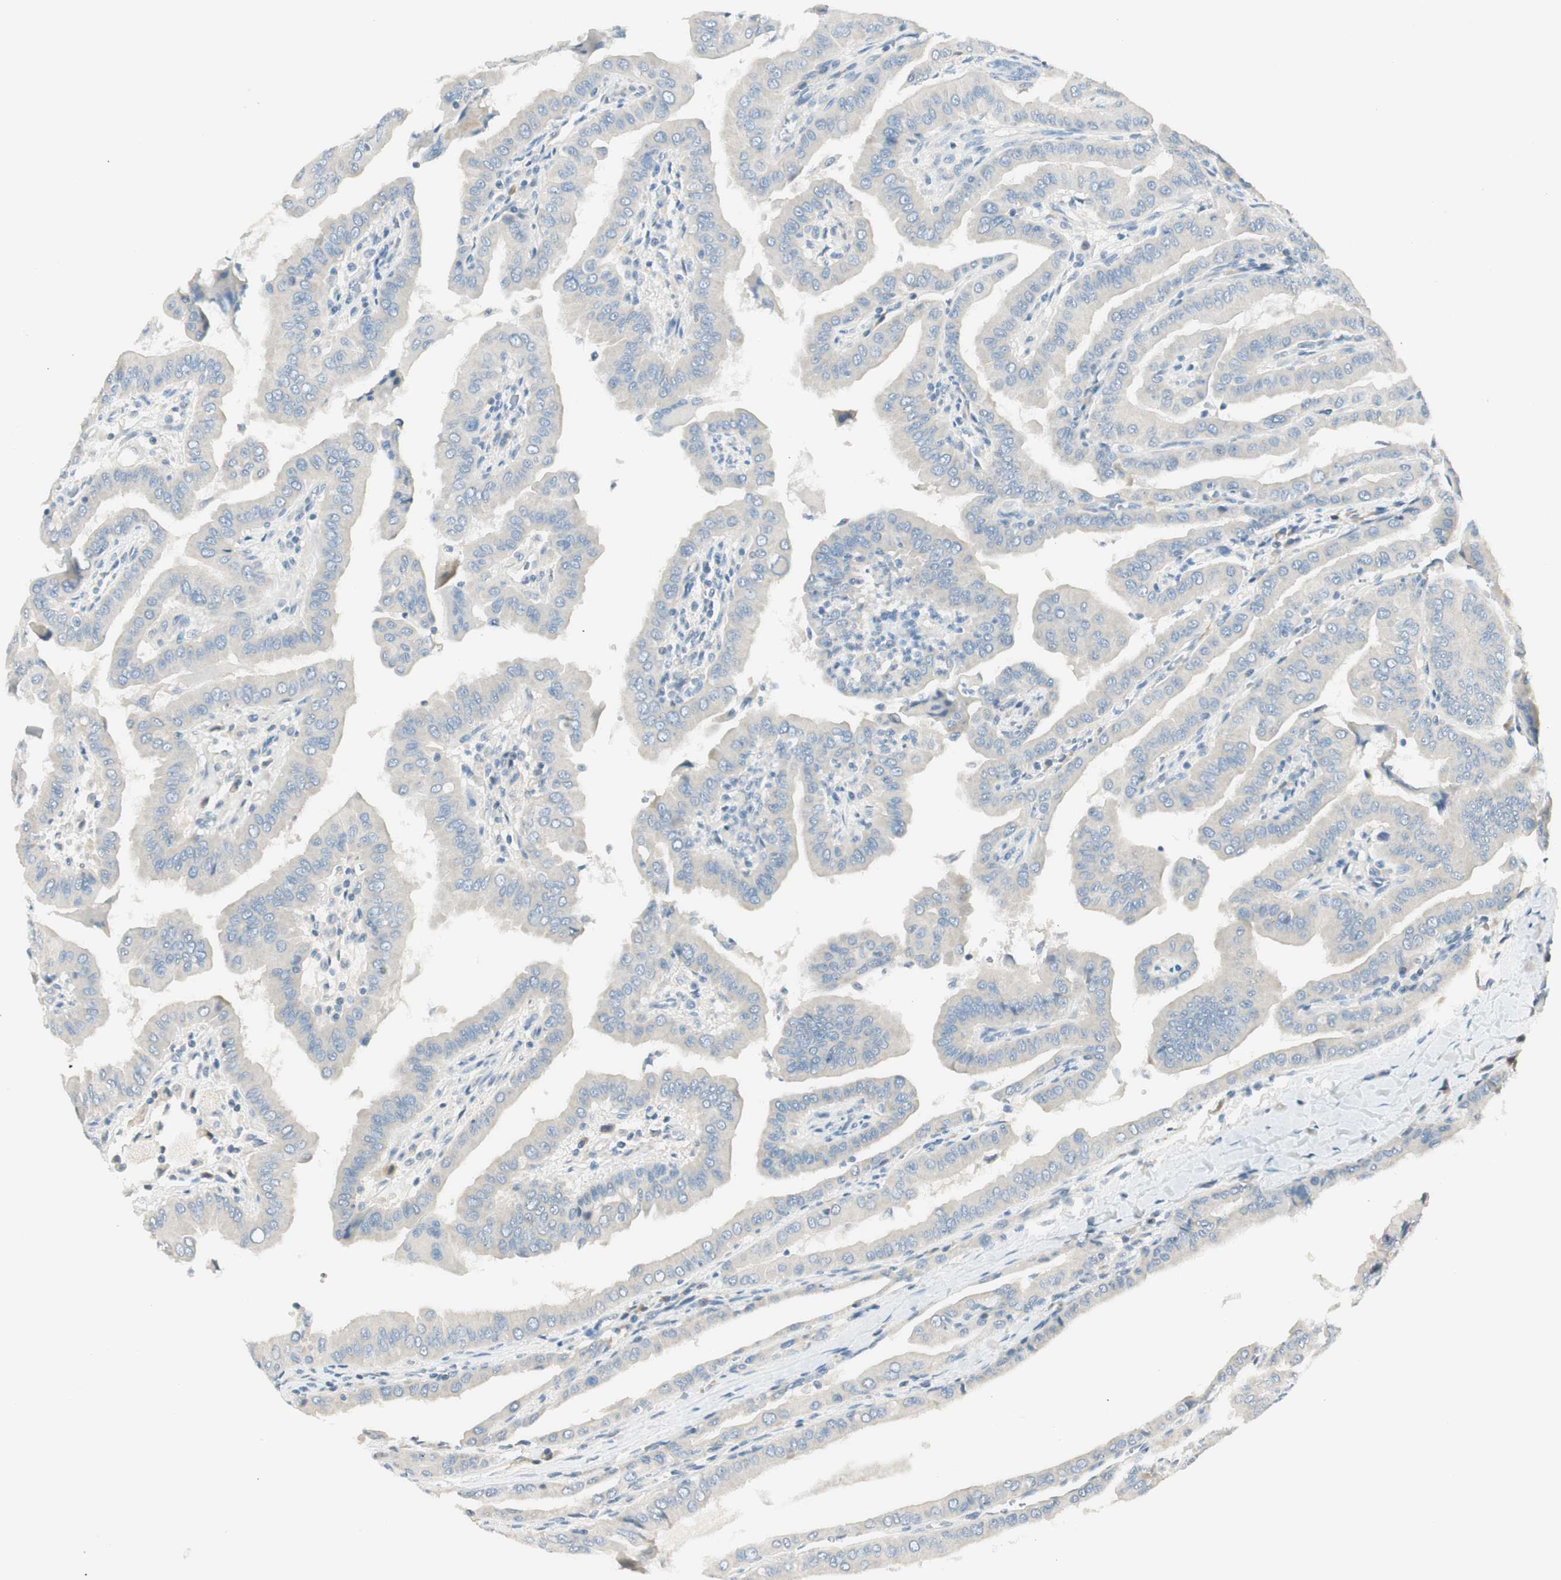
{"staining": {"intensity": "negative", "quantity": "none", "location": "none"}, "tissue": "thyroid cancer", "cell_type": "Tumor cells", "image_type": "cancer", "snomed": [{"axis": "morphology", "description": "Papillary adenocarcinoma, NOS"}, {"axis": "topography", "description": "Thyroid gland"}], "caption": "Protein analysis of papillary adenocarcinoma (thyroid) shows no significant expression in tumor cells.", "gene": "TACR3", "patient": {"sex": "male", "age": 33}}